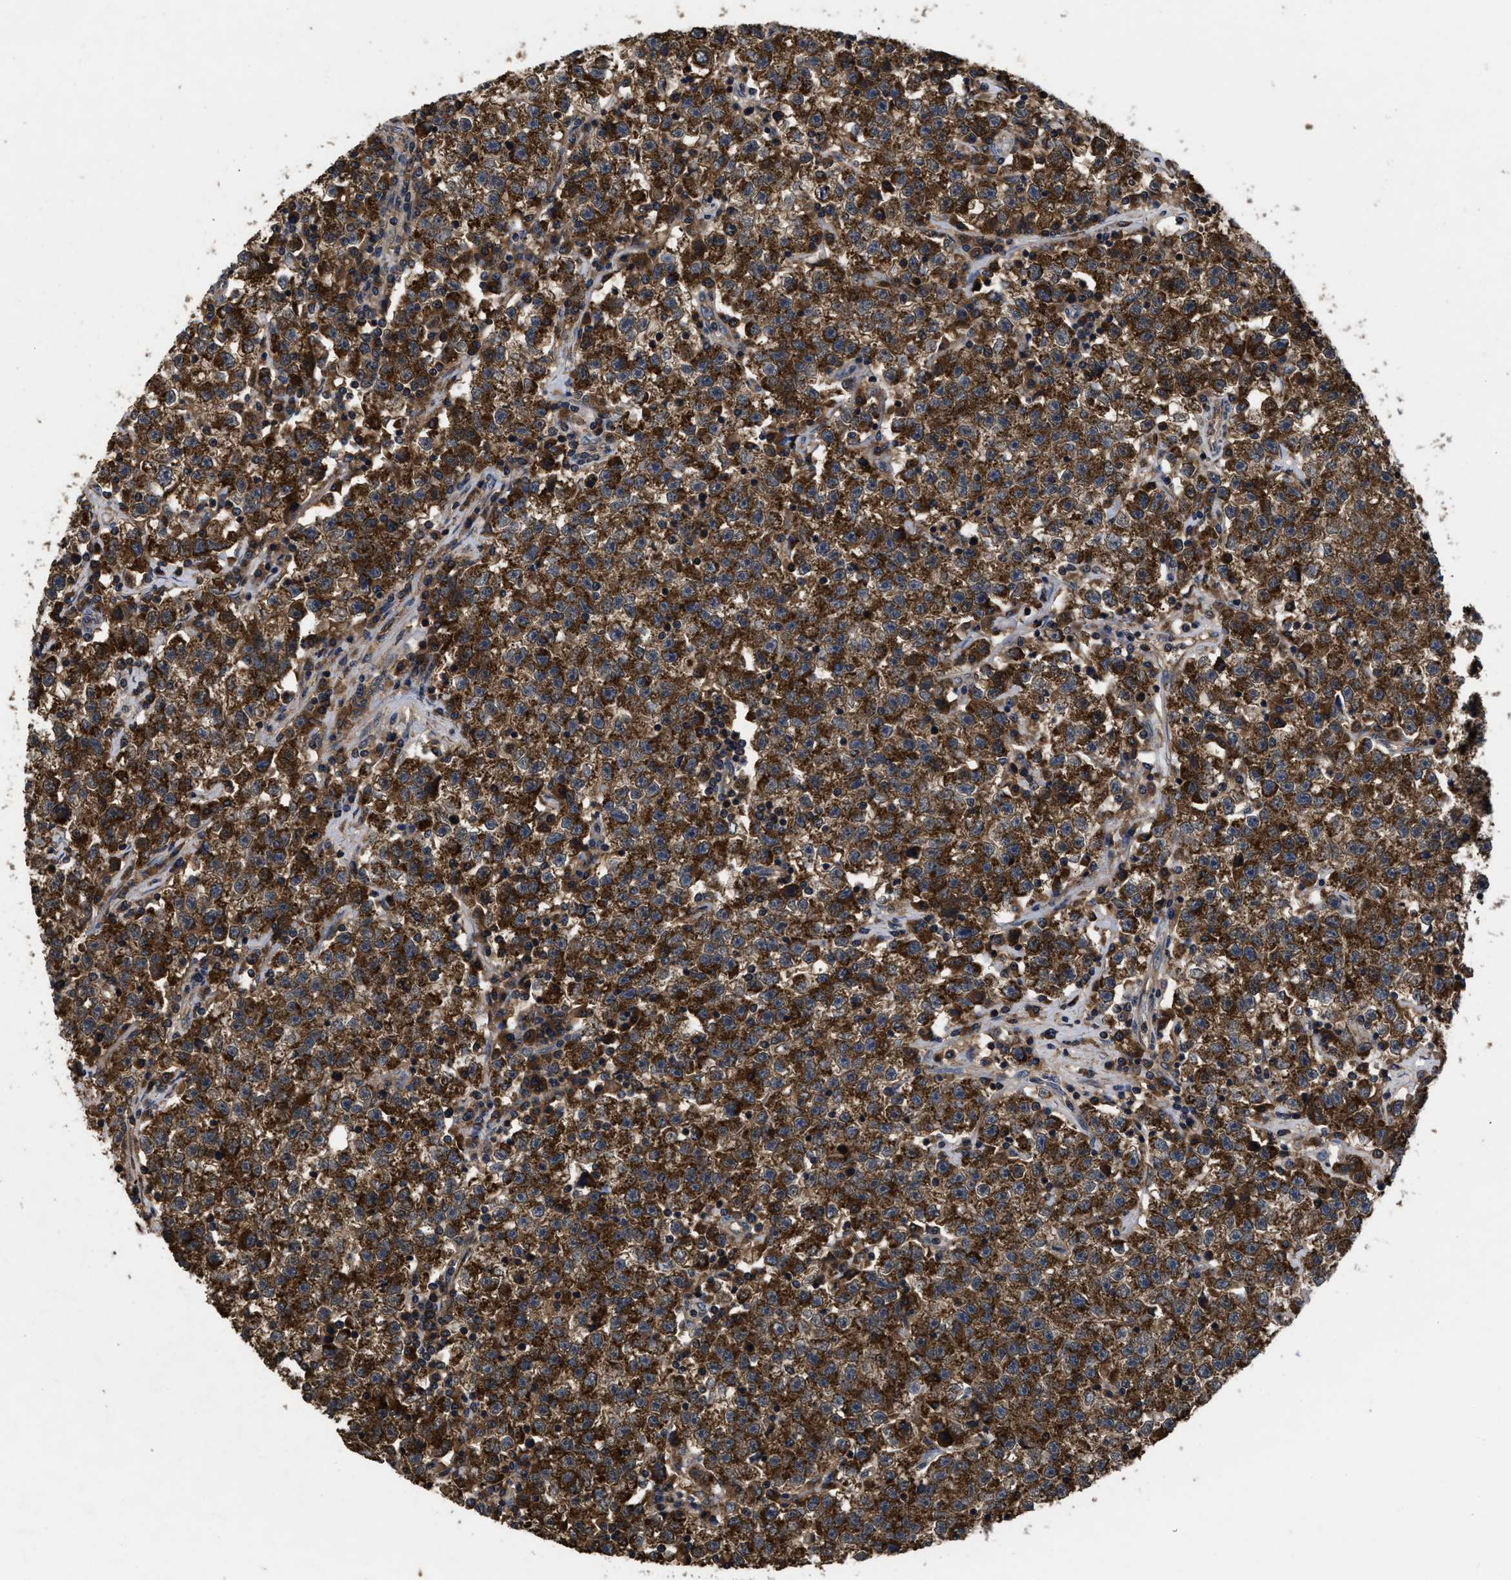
{"staining": {"intensity": "strong", "quantity": ">75%", "location": "cytoplasmic/membranous"}, "tissue": "testis cancer", "cell_type": "Tumor cells", "image_type": "cancer", "snomed": [{"axis": "morphology", "description": "Seminoma, NOS"}, {"axis": "topography", "description": "Testis"}], "caption": "IHC of human testis seminoma displays high levels of strong cytoplasmic/membranous positivity in about >75% of tumor cells. Nuclei are stained in blue.", "gene": "LRRC3", "patient": {"sex": "male", "age": 22}}